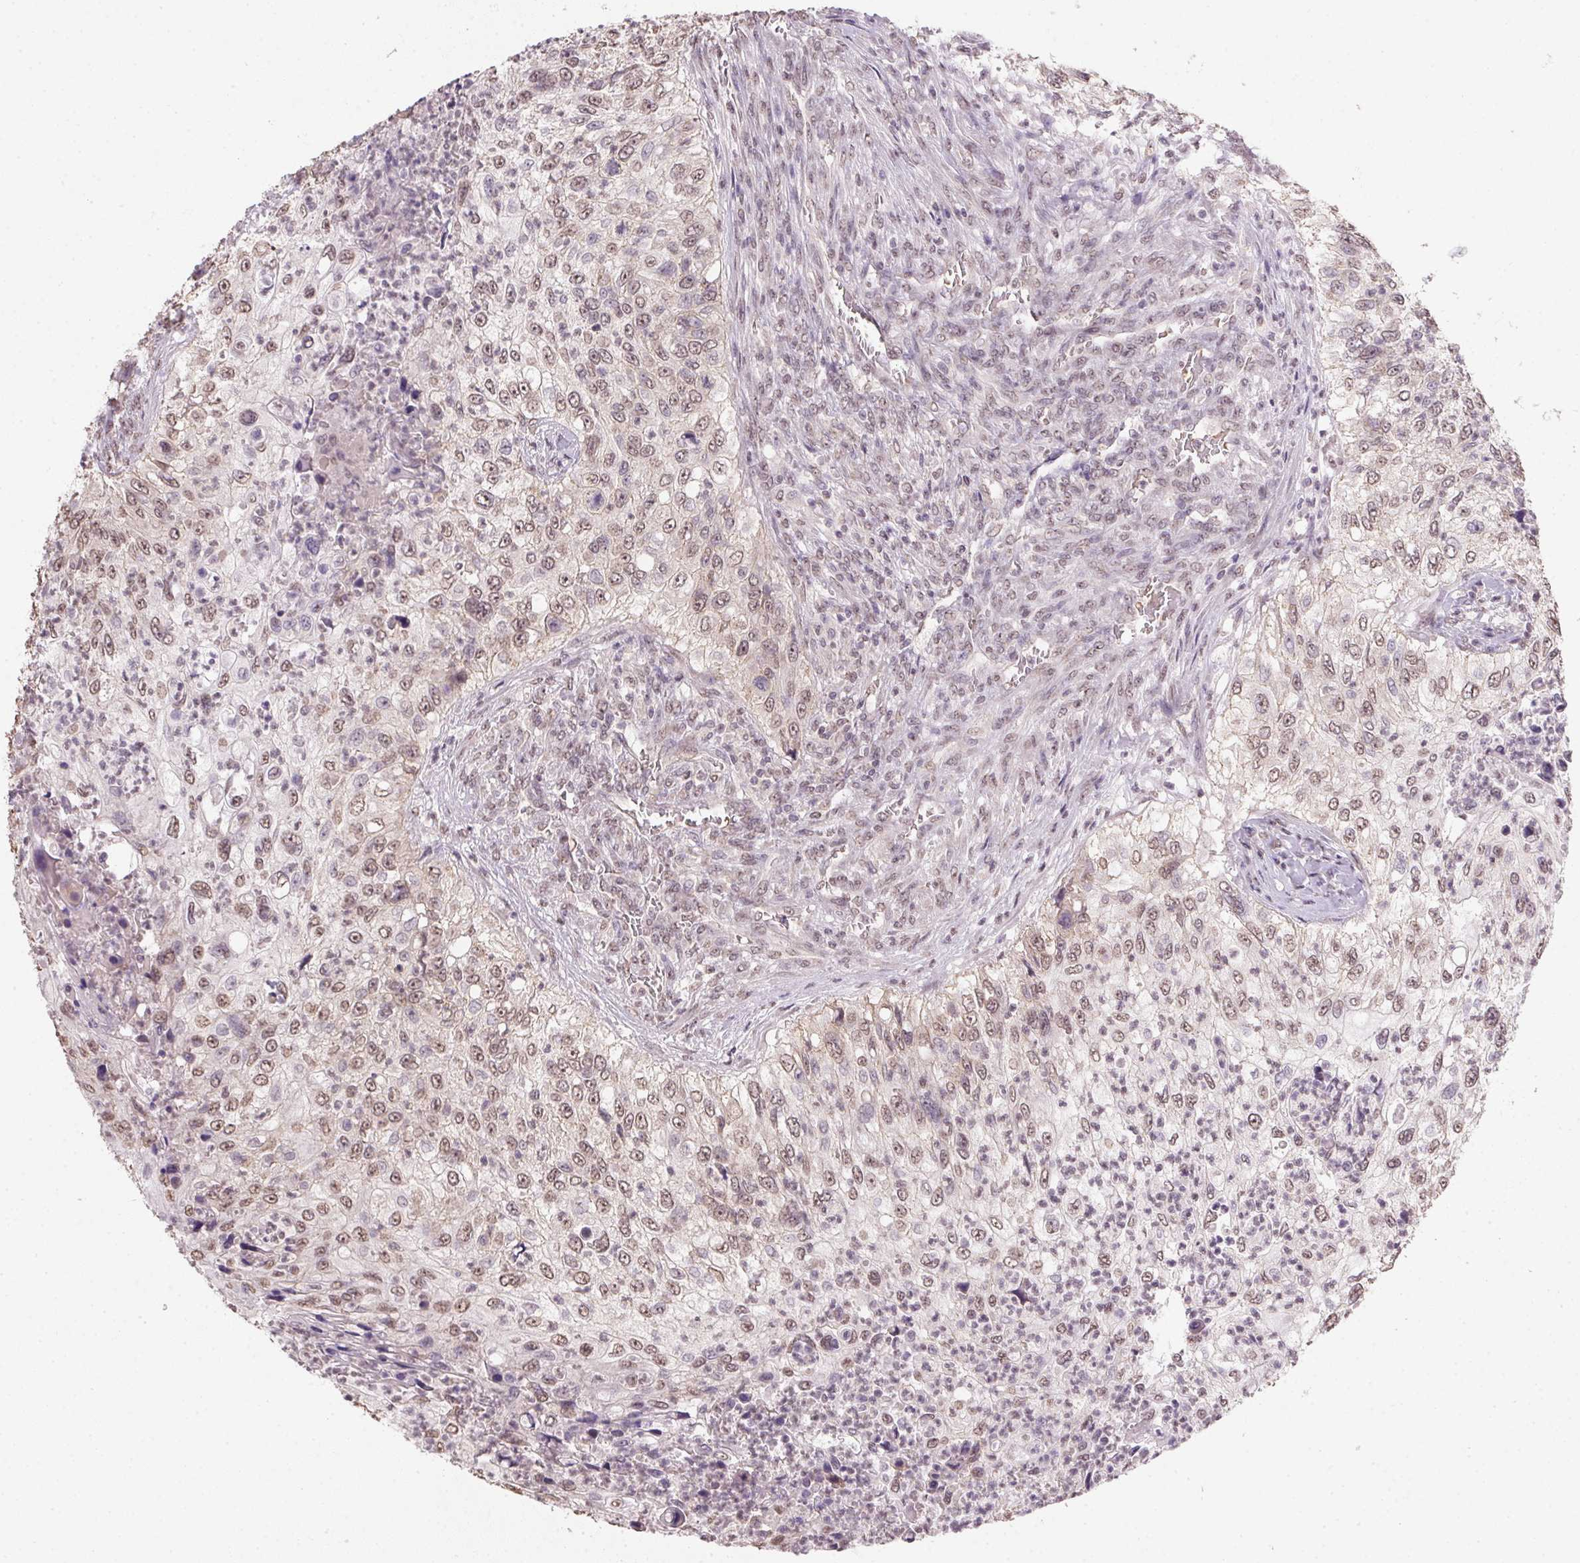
{"staining": {"intensity": "weak", "quantity": ">75%", "location": "nuclear"}, "tissue": "urothelial cancer", "cell_type": "Tumor cells", "image_type": "cancer", "snomed": [{"axis": "morphology", "description": "Urothelial carcinoma, High grade"}, {"axis": "topography", "description": "Urinary bladder"}], "caption": "The immunohistochemical stain labels weak nuclear positivity in tumor cells of urothelial cancer tissue.", "gene": "PPP4R4", "patient": {"sex": "female", "age": 60}}